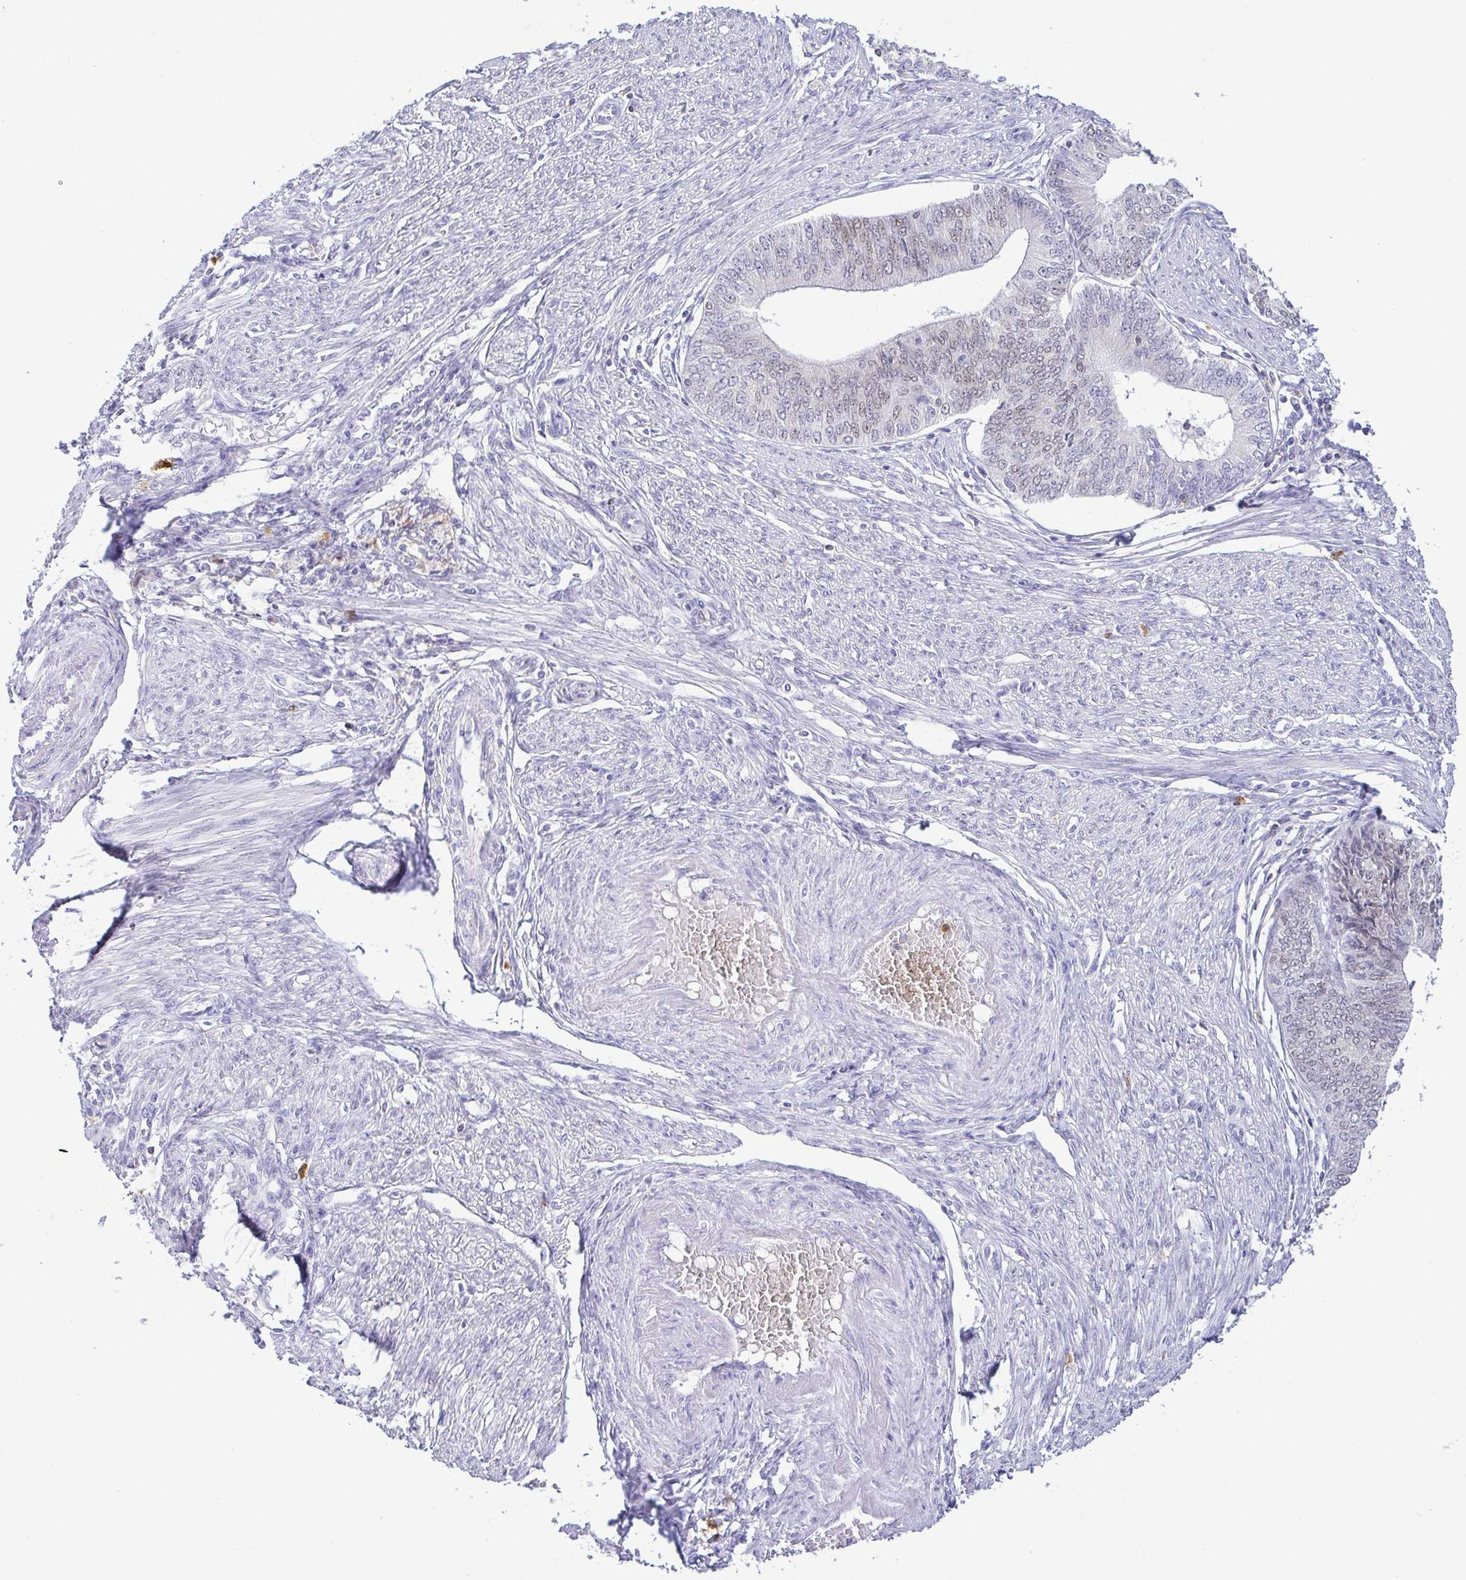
{"staining": {"intensity": "weak", "quantity": "<25%", "location": "nuclear"}, "tissue": "endometrial cancer", "cell_type": "Tumor cells", "image_type": "cancer", "snomed": [{"axis": "morphology", "description": "Adenocarcinoma, NOS"}, {"axis": "topography", "description": "Endometrium"}], "caption": "IHC histopathology image of neoplastic tissue: endometrial cancer (adenocarcinoma) stained with DAB (3,3'-diaminobenzidine) reveals no significant protein expression in tumor cells. Brightfield microscopy of immunohistochemistry (IHC) stained with DAB (3,3'-diaminobenzidine) (brown) and hematoxylin (blue), captured at high magnification.", "gene": "PGLYRP1", "patient": {"sex": "female", "age": 68}}